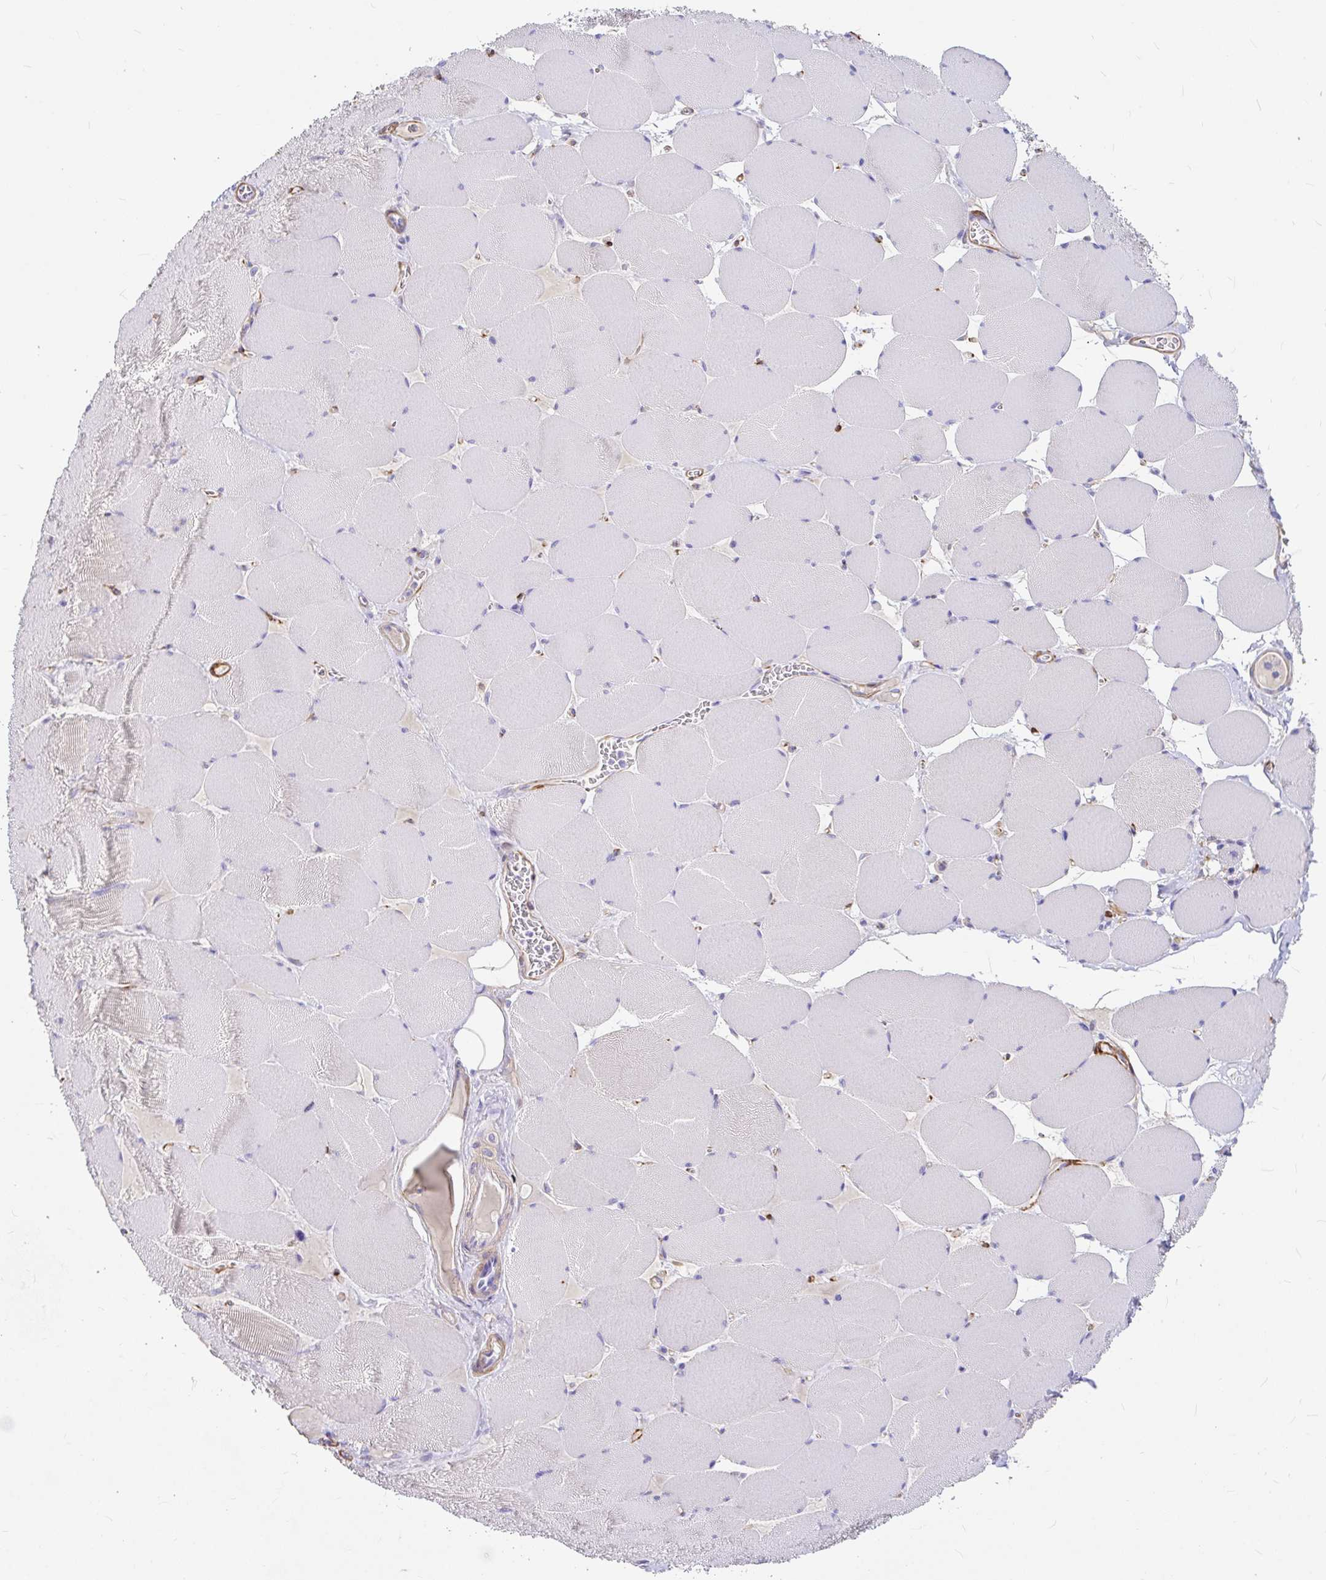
{"staining": {"intensity": "negative", "quantity": "none", "location": "none"}, "tissue": "skeletal muscle", "cell_type": "Myocytes", "image_type": "normal", "snomed": [{"axis": "morphology", "description": "Normal tissue, NOS"}, {"axis": "topography", "description": "Skeletal muscle"}], "caption": "DAB (3,3'-diaminobenzidine) immunohistochemical staining of unremarkable skeletal muscle shows no significant positivity in myocytes.", "gene": "MYO1B", "patient": {"sex": "female", "age": 75}}